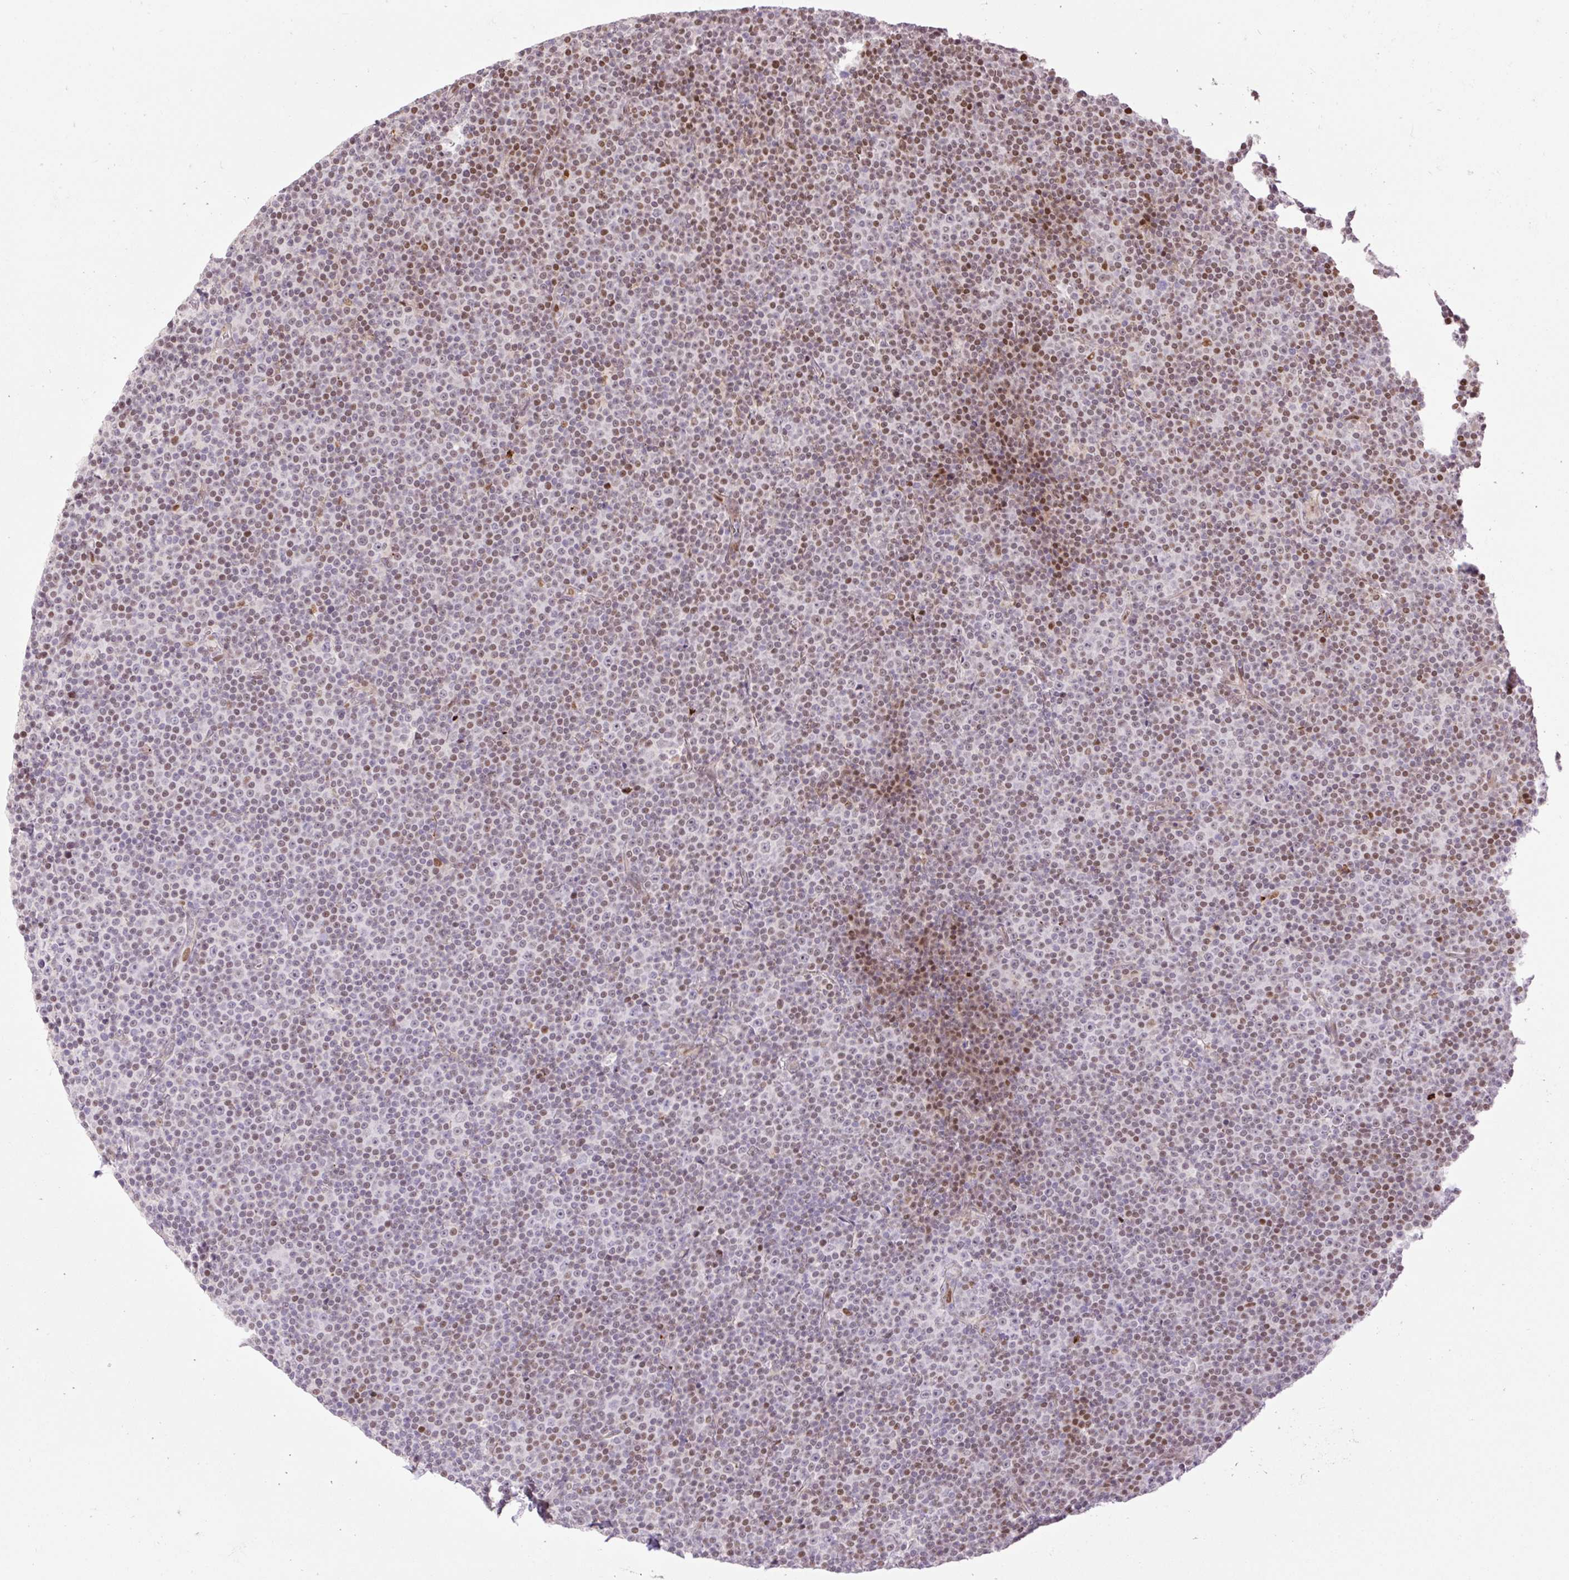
{"staining": {"intensity": "moderate", "quantity": "25%-75%", "location": "nuclear"}, "tissue": "lymphoma", "cell_type": "Tumor cells", "image_type": "cancer", "snomed": [{"axis": "morphology", "description": "Malignant lymphoma, non-Hodgkin's type, Low grade"}, {"axis": "topography", "description": "Lymph node"}], "caption": "Lymphoma stained for a protein (brown) demonstrates moderate nuclear positive expression in about 25%-75% of tumor cells.", "gene": "RIPPLY3", "patient": {"sex": "female", "age": 67}}